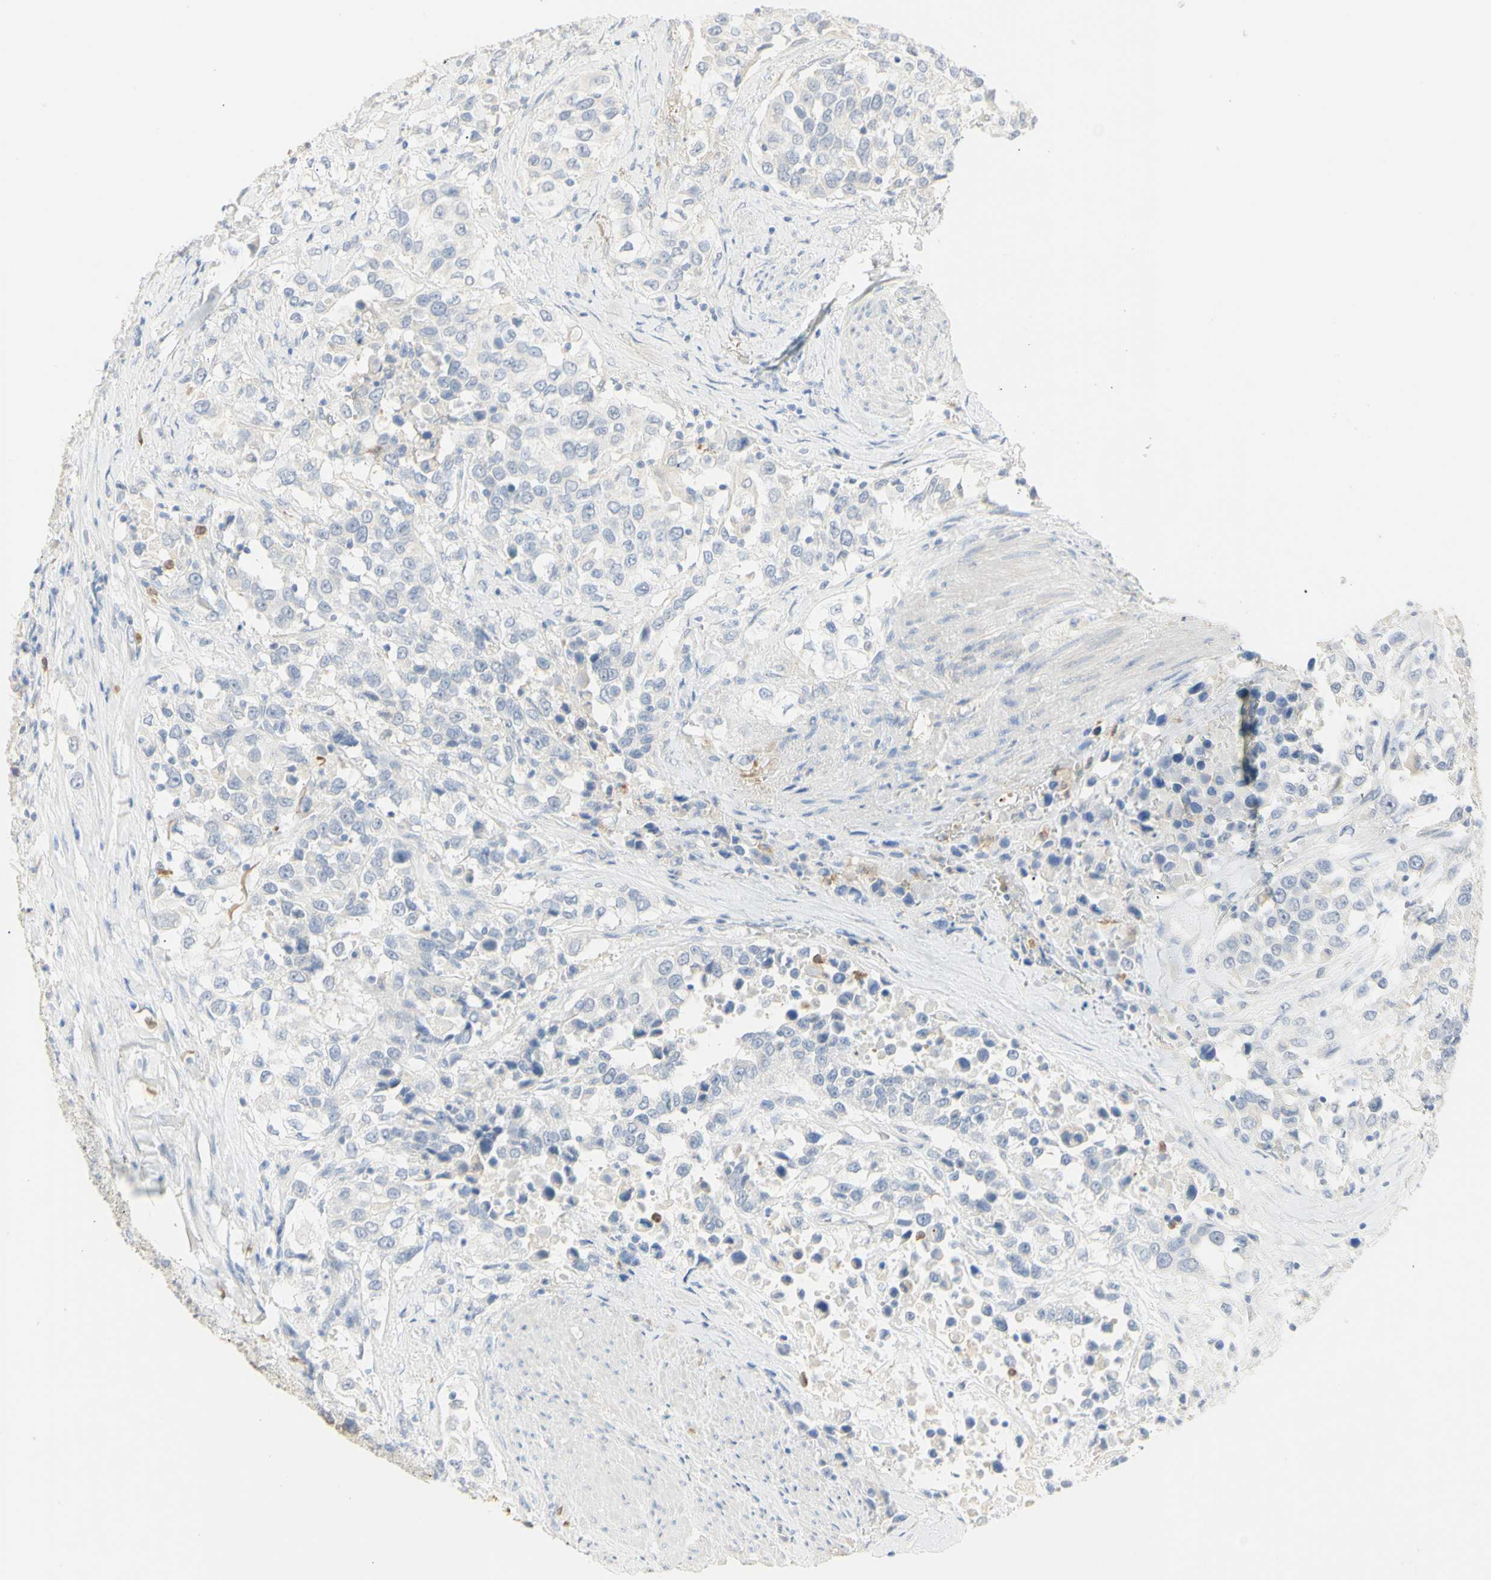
{"staining": {"intensity": "negative", "quantity": "none", "location": "none"}, "tissue": "urothelial cancer", "cell_type": "Tumor cells", "image_type": "cancer", "snomed": [{"axis": "morphology", "description": "Urothelial carcinoma, High grade"}, {"axis": "topography", "description": "Urinary bladder"}], "caption": "An immunohistochemistry (IHC) histopathology image of urothelial carcinoma (high-grade) is shown. There is no staining in tumor cells of urothelial carcinoma (high-grade). (IHC, brightfield microscopy, high magnification).", "gene": "B4GALNT3", "patient": {"sex": "female", "age": 80}}